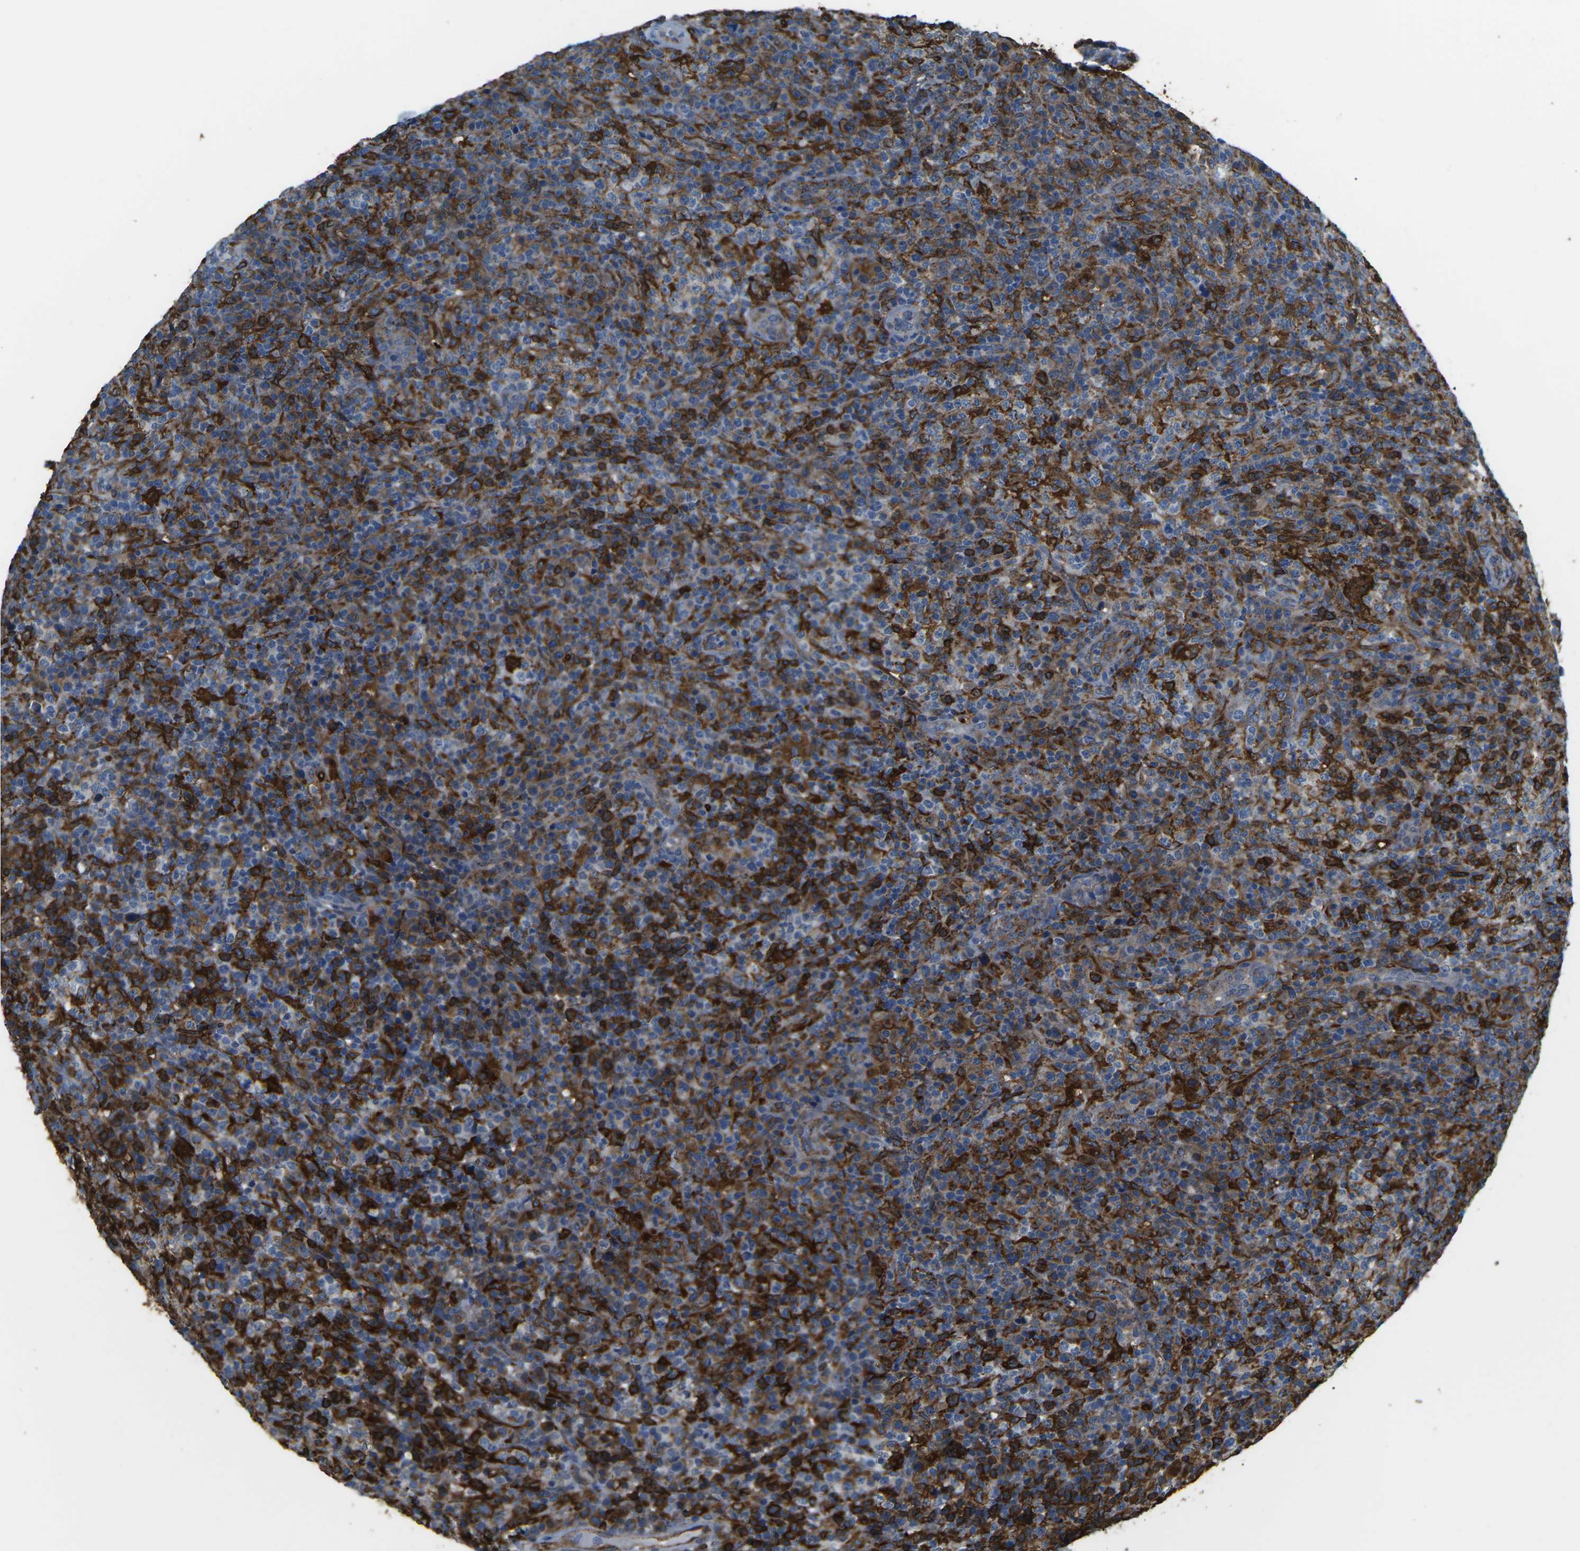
{"staining": {"intensity": "moderate", "quantity": ">75%", "location": "cytoplasmic/membranous"}, "tissue": "lymphoma", "cell_type": "Tumor cells", "image_type": "cancer", "snomed": [{"axis": "morphology", "description": "Malignant lymphoma, non-Hodgkin's type, High grade"}, {"axis": "topography", "description": "Lymph node"}], "caption": "There is medium levels of moderate cytoplasmic/membranous staining in tumor cells of malignant lymphoma, non-Hodgkin's type (high-grade), as demonstrated by immunohistochemical staining (brown color).", "gene": "PTPN1", "patient": {"sex": "female", "age": 76}}